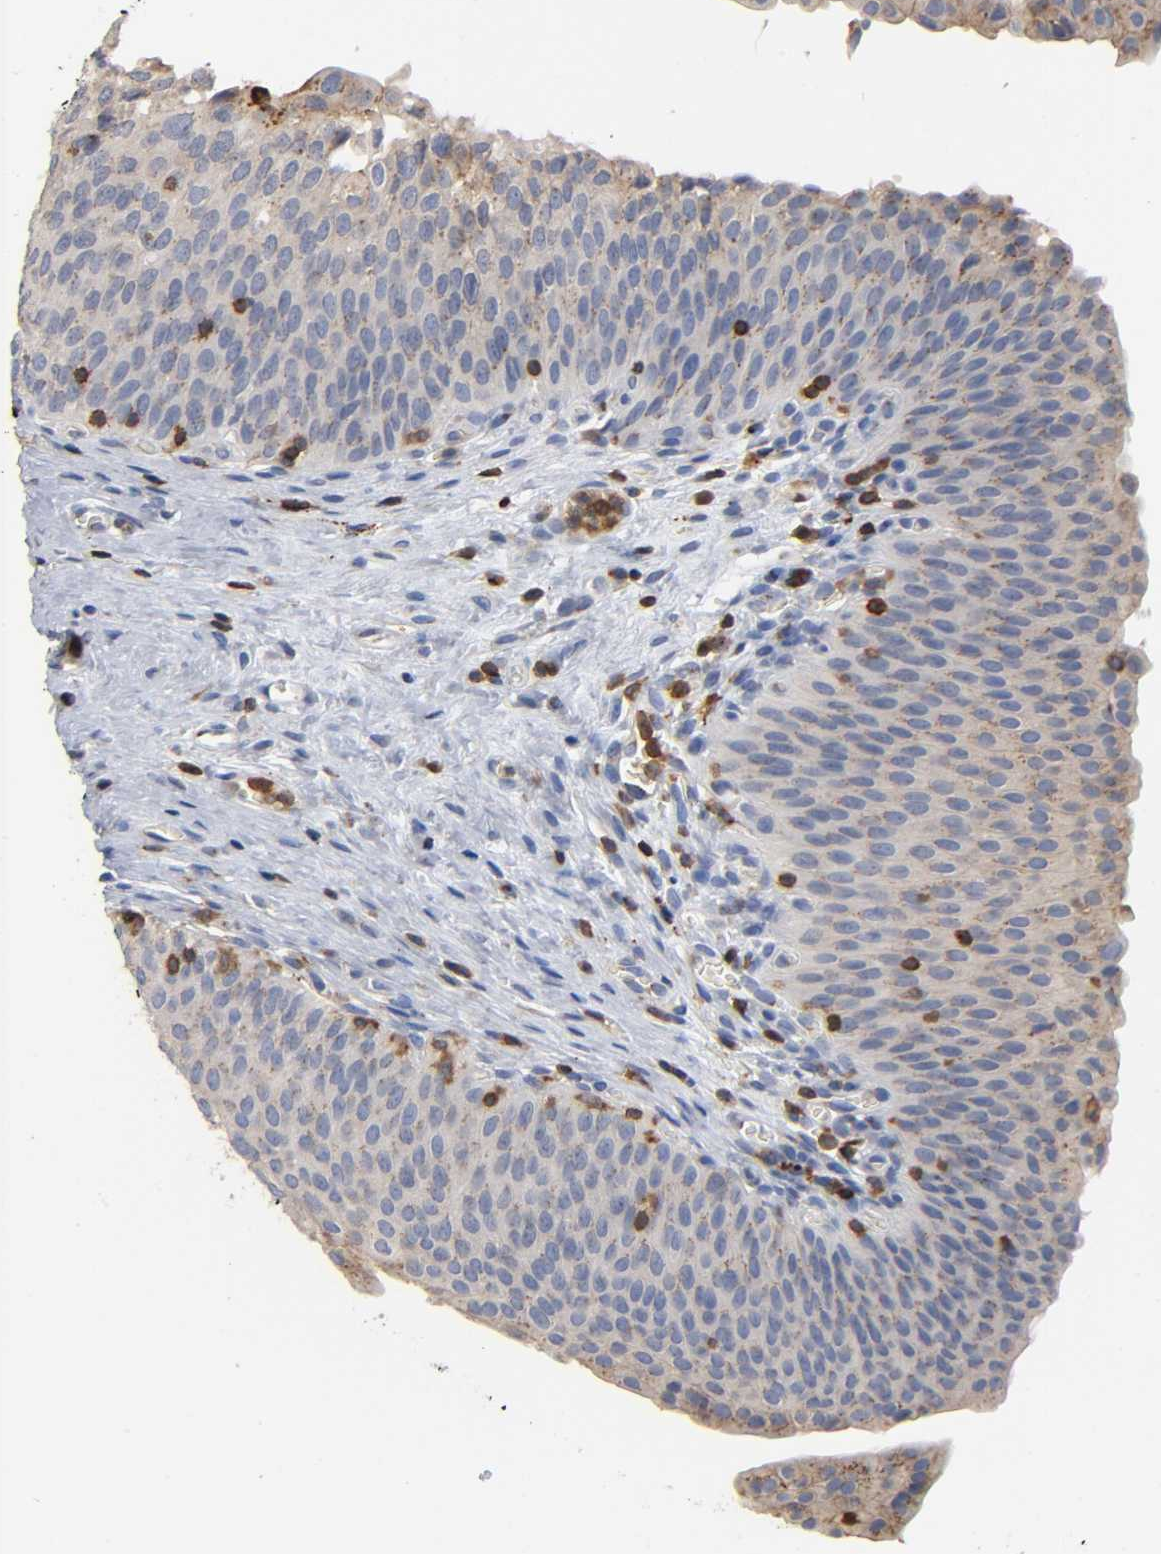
{"staining": {"intensity": "moderate", "quantity": "25%-75%", "location": "cytoplasmic/membranous"}, "tissue": "urinary bladder", "cell_type": "Urothelial cells", "image_type": "normal", "snomed": [{"axis": "morphology", "description": "Normal tissue, NOS"}, {"axis": "morphology", "description": "Dysplasia, NOS"}, {"axis": "topography", "description": "Urinary bladder"}], "caption": "An image of urinary bladder stained for a protein exhibits moderate cytoplasmic/membranous brown staining in urothelial cells.", "gene": "CAPN10", "patient": {"sex": "male", "age": 35}}